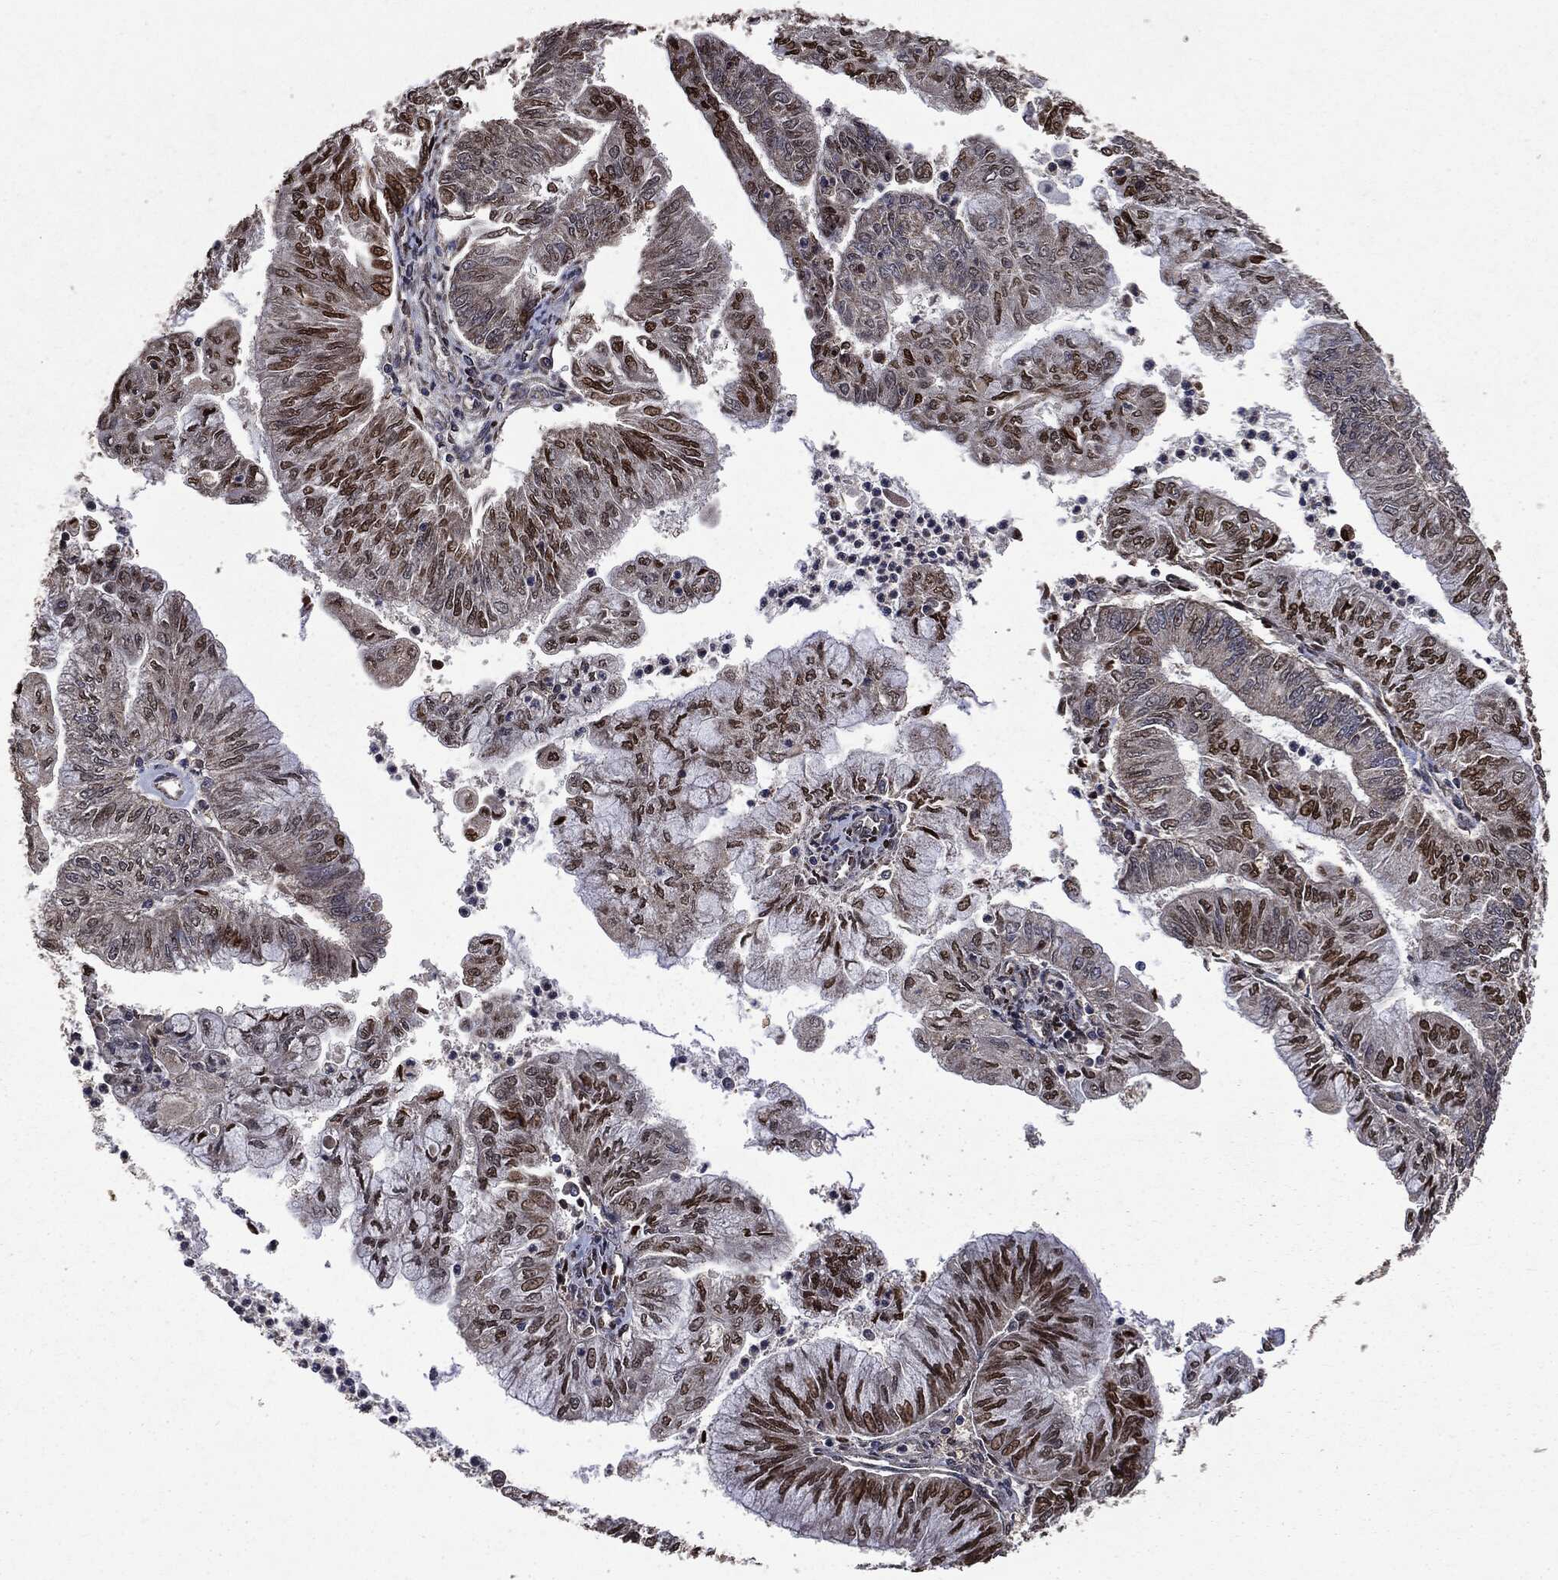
{"staining": {"intensity": "strong", "quantity": "25%-75%", "location": "cytoplasmic/membranous,nuclear"}, "tissue": "endometrial cancer", "cell_type": "Tumor cells", "image_type": "cancer", "snomed": [{"axis": "morphology", "description": "Adenocarcinoma, NOS"}, {"axis": "topography", "description": "Endometrium"}], "caption": "Immunohistochemical staining of endometrial cancer demonstrates high levels of strong cytoplasmic/membranous and nuclear protein positivity in about 25%-75% of tumor cells. (brown staining indicates protein expression, while blue staining denotes nuclei).", "gene": "PPP6R2", "patient": {"sex": "female", "age": 59}}